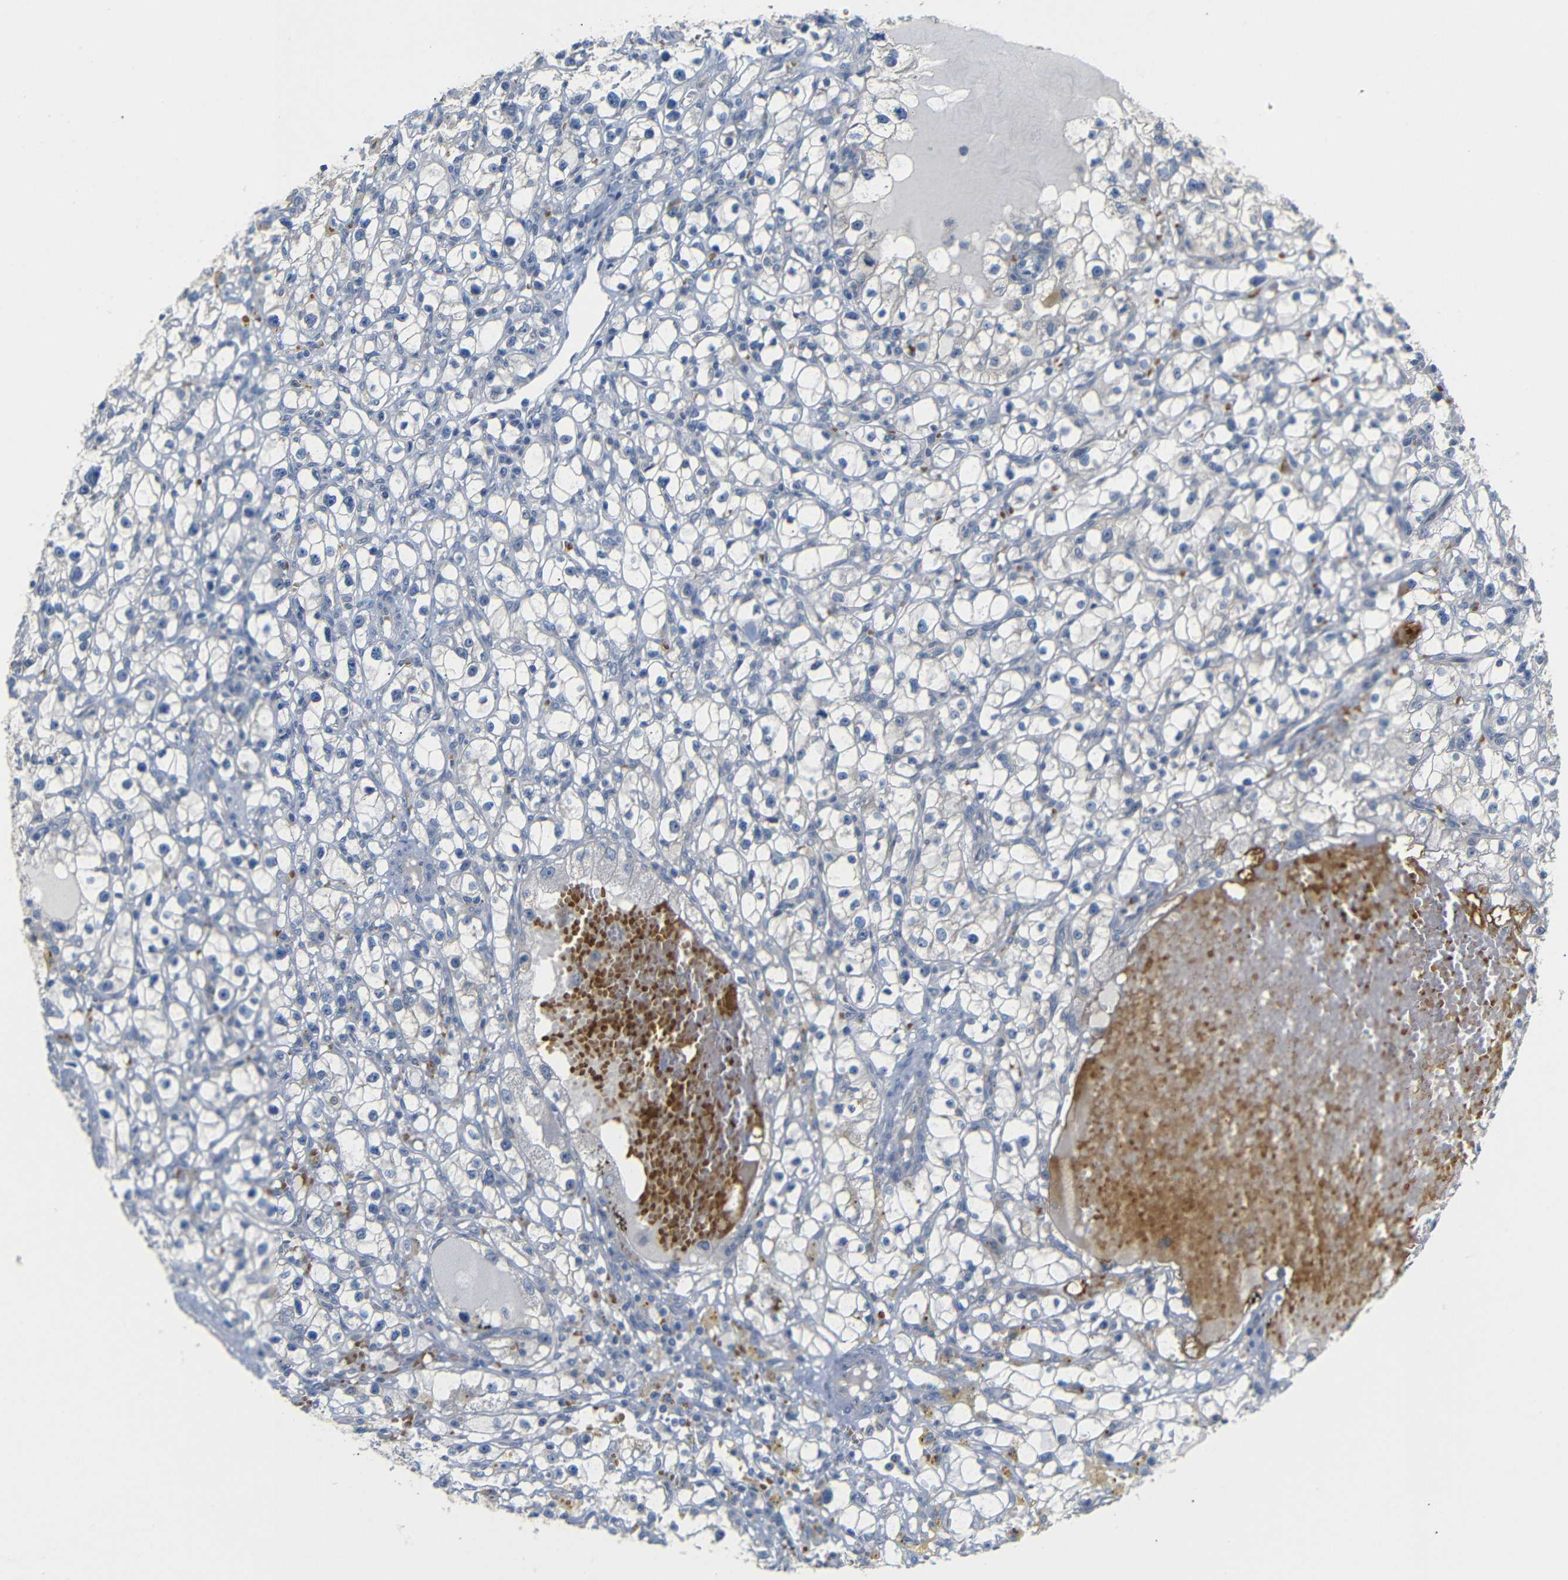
{"staining": {"intensity": "negative", "quantity": "none", "location": "none"}, "tissue": "renal cancer", "cell_type": "Tumor cells", "image_type": "cancer", "snomed": [{"axis": "morphology", "description": "Adenocarcinoma, NOS"}, {"axis": "topography", "description": "Kidney"}], "caption": "DAB (3,3'-diaminobenzidine) immunohistochemical staining of adenocarcinoma (renal) demonstrates no significant expression in tumor cells.", "gene": "TBC1D32", "patient": {"sex": "male", "age": 56}}